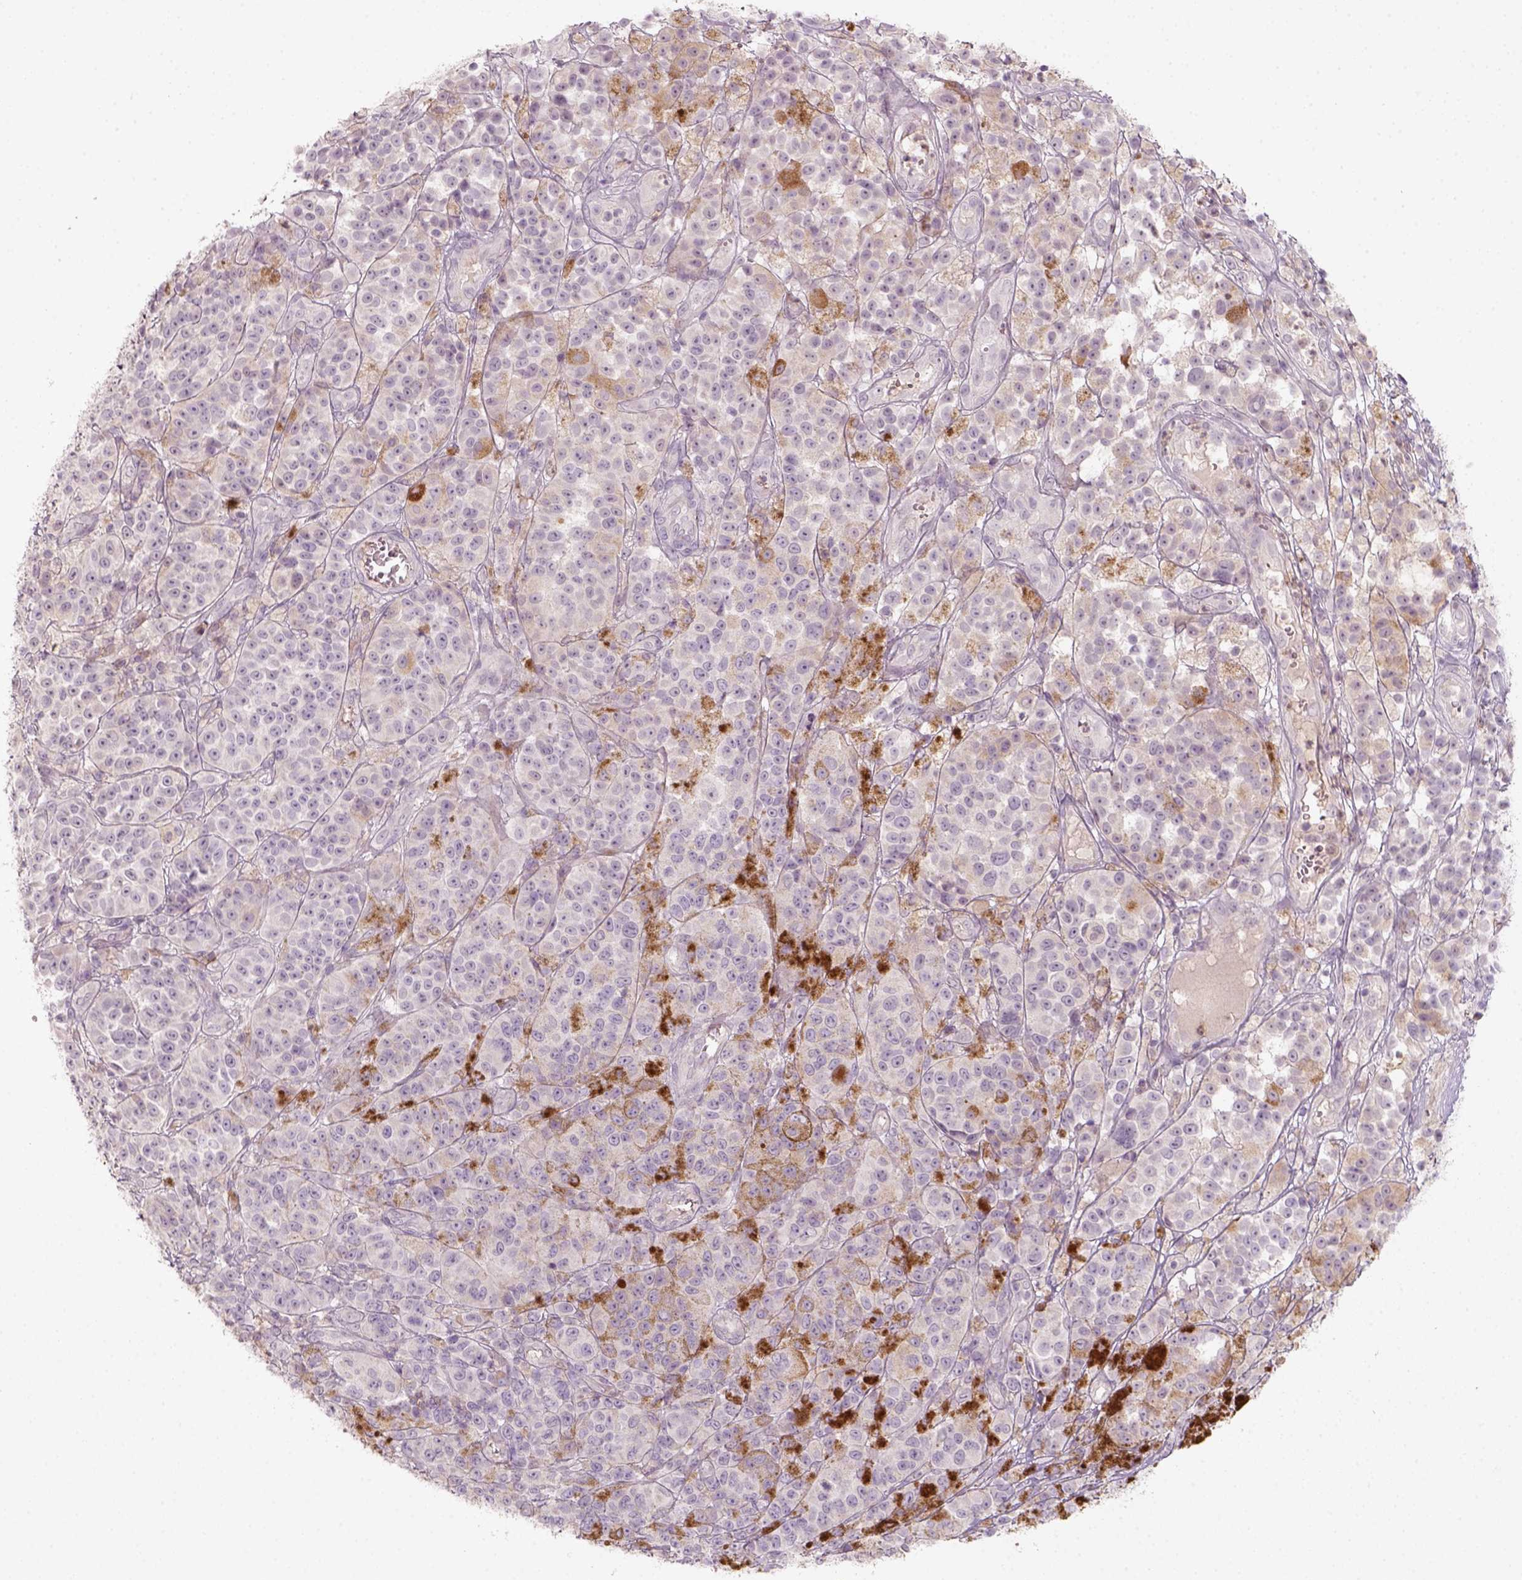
{"staining": {"intensity": "moderate", "quantity": "<25%", "location": "cytoplasmic/membranous"}, "tissue": "melanoma", "cell_type": "Tumor cells", "image_type": "cancer", "snomed": [{"axis": "morphology", "description": "Malignant melanoma, NOS"}, {"axis": "topography", "description": "Skin"}], "caption": "This image displays melanoma stained with immunohistochemistry (IHC) to label a protein in brown. The cytoplasmic/membranous of tumor cells show moderate positivity for the protein. Nuclei are counter-stained blue.", "gene": "AQP9", "patient": {"sex": "female", "age": 58}}